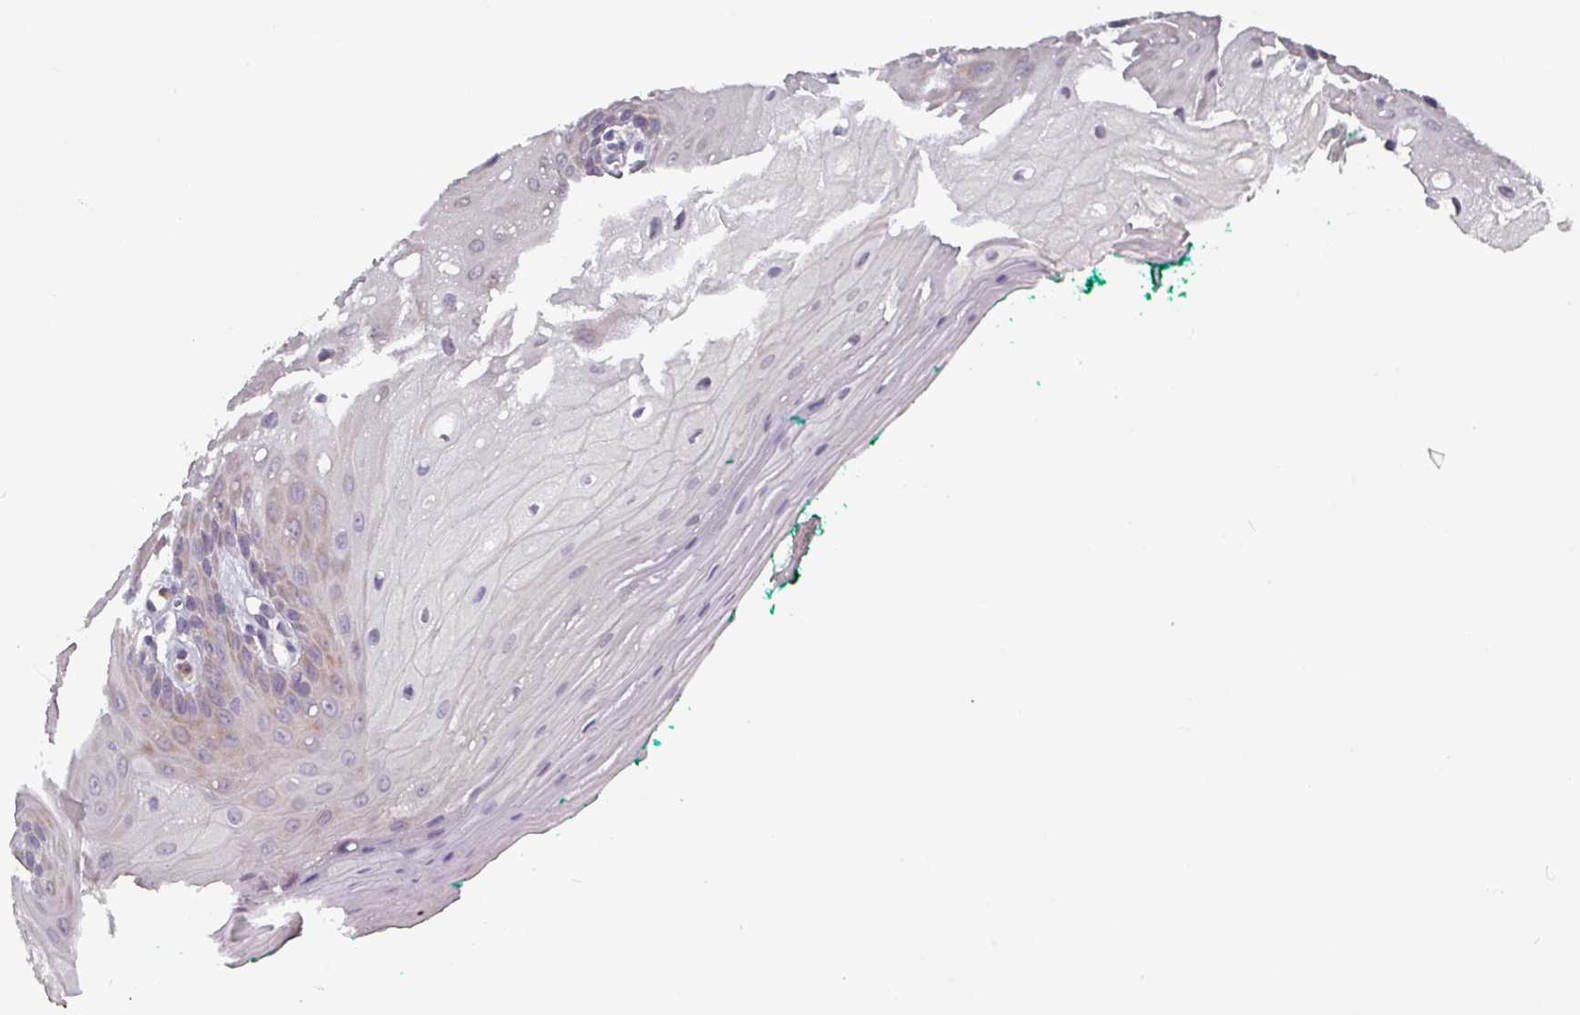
{"staining": {"intensity": "weak", "quantity": "25%-75%", "location": "cytoplasmic/membranous"}, "tissue": "oral mucosa", "cell_type": "Squamous epithelial cells", "image_type": "normal", "snomed": [{"axis": "morphology", "description": "Normal tissue, NOS"}, {"axis": "morphology", "description": "Squamous cell carcinoma, NOS"}, {"axis": "topography", "description": "Oral tissue"}, {"axis": "topography", "description": "Tounge, NOS"}, {"axis": "topography", "description": "Head-Neck"}], "caption": "Squamous epithelial cells display weak cytoplasmic/membranous positivity in about 25%-75% of cells in unremarkable oral mucosa.", "gene": "PRAMEF7", "patient": {"sex": "male", "age": 79}}